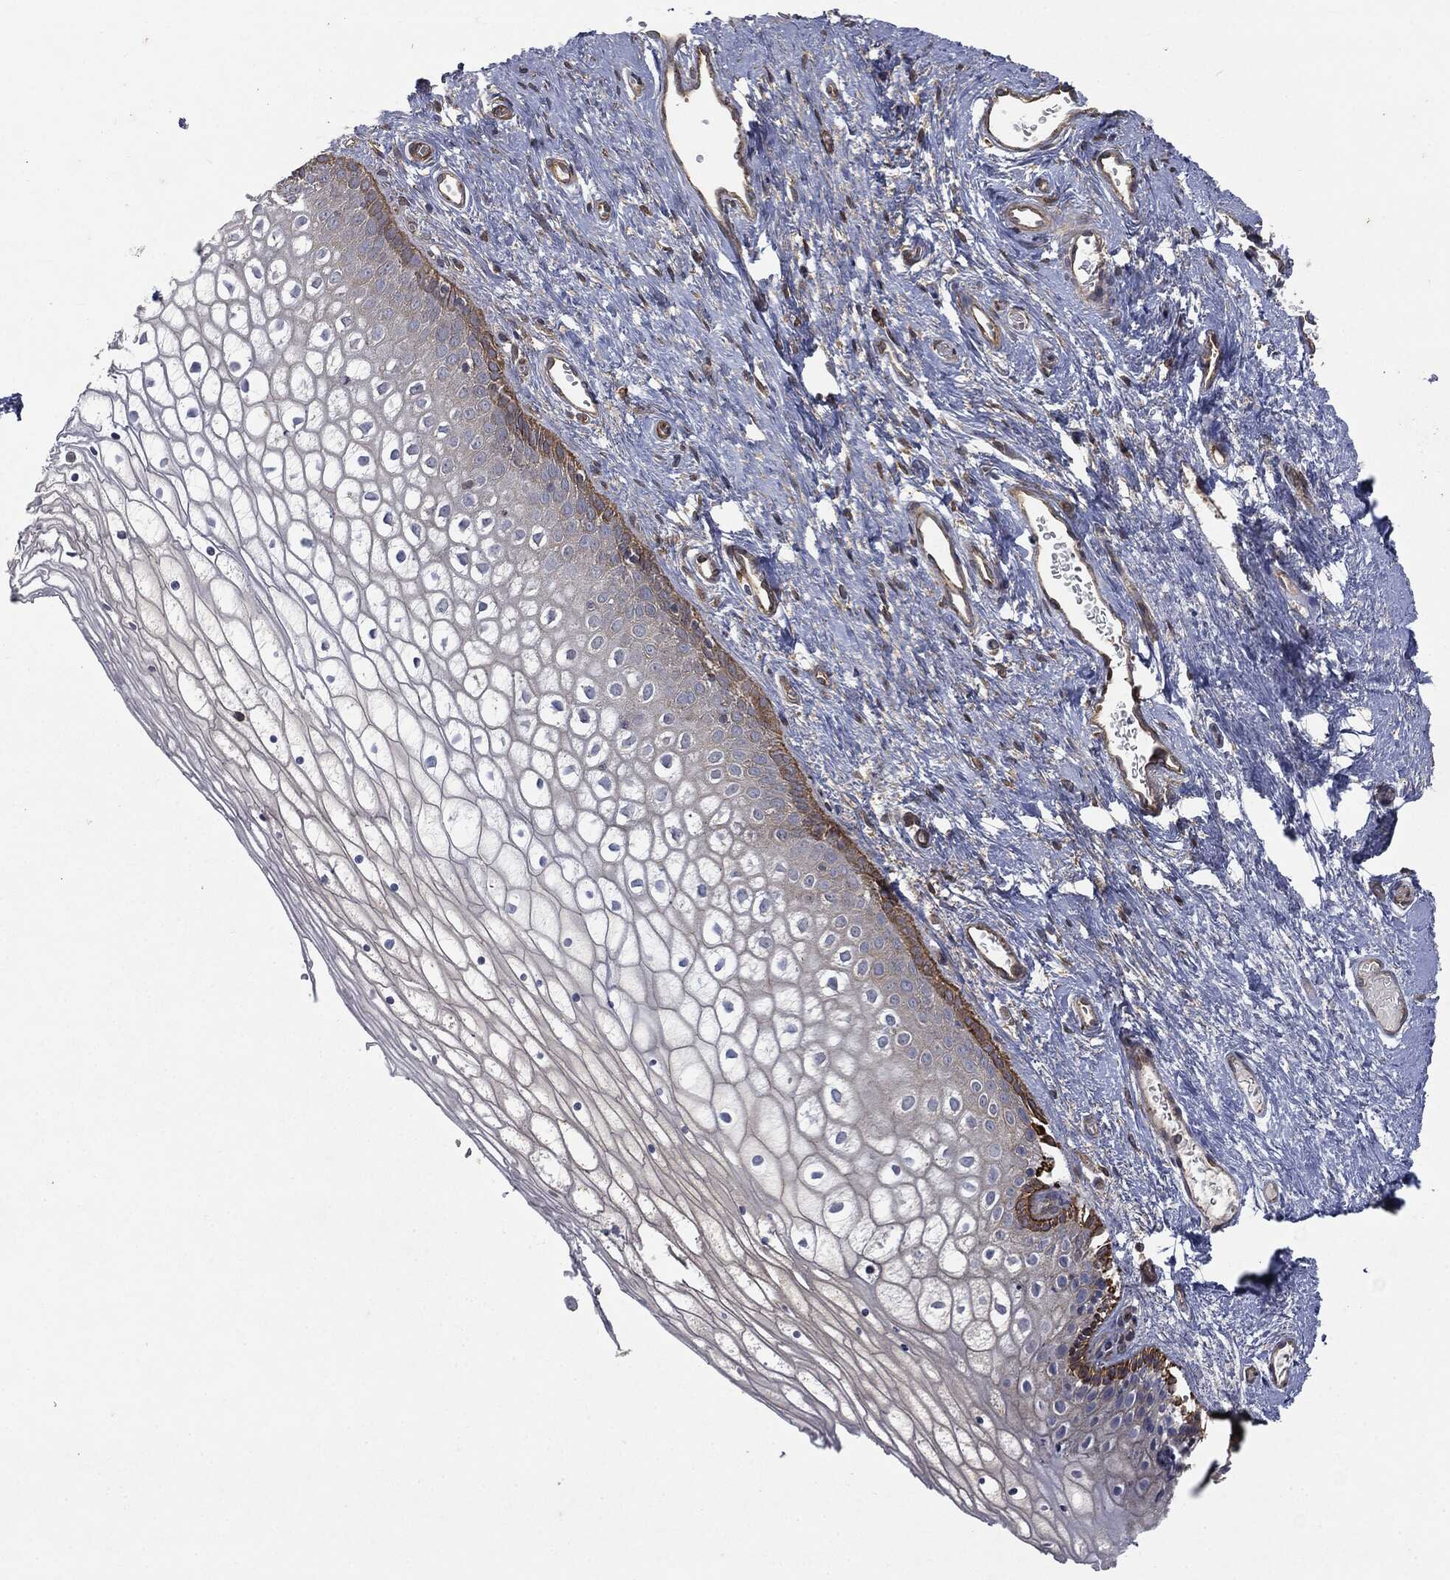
{"staining": {"intensity": "strong", "quantity": "<25%", "location": "cytoplasmic/membranous"}, "tissue": "vagina", "cell_type": "Squamous epithelial cells", "image_type": "normal", "snomed": [{"axis": "morphology", "description": "Normal tissue, NOS"}, {"axis": "topography", "description": "Vagina"}], "caption": "Immunohistochemistry staining of normal vagina, which reveals medium levels of strong cytoplasmic/membranous positivity in approximately <25% of squamous epithelial cells indicating strong cytoplasmic/membranous protein positivity. The staining was performed using DAB (brown) for protein detection and nuclei were counterstained in hematoxylin (blue).", "gene": "EPS15L1", "patient": {"sex": "female", "age": 32}}